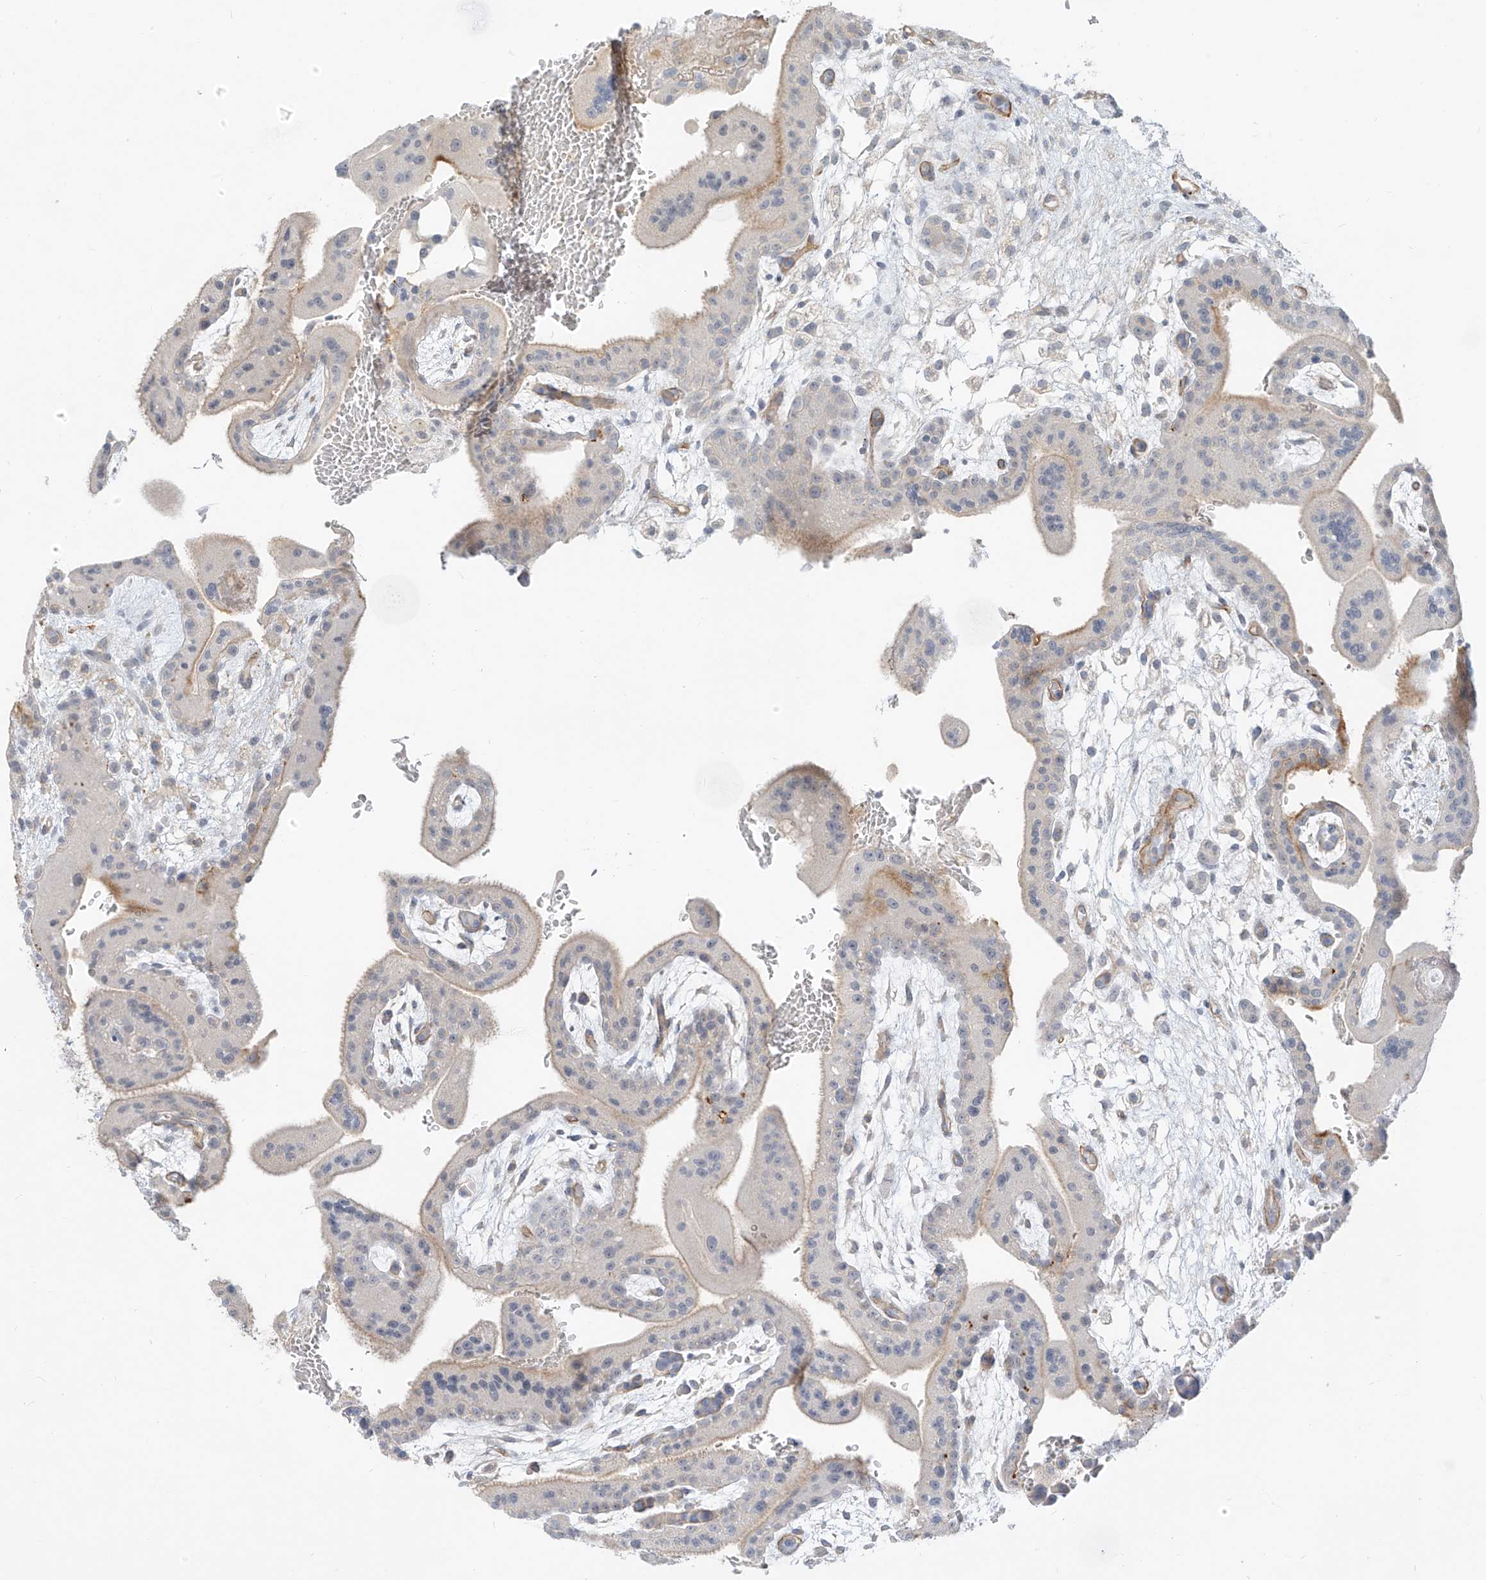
{"staining": {"intensity": "negative", "quantity": "none", "location": "none"}, "tissue": "placenta", "cell_type": "Decidual cells", "image_type": "normal", "snomed": [{"axis": "morphology", "description": "Normal tissue, NOS"}, {"axis": "topography", "description": "Placenta"}], "caption": "Immunohistochemistry (IHC) histopathology image of normal placenta: placenta stained with DAB demonstrates no significant protein positivity in decidual cells.", "gene": "C2orf42", "patient": {"sex": "female", "age": 35}}